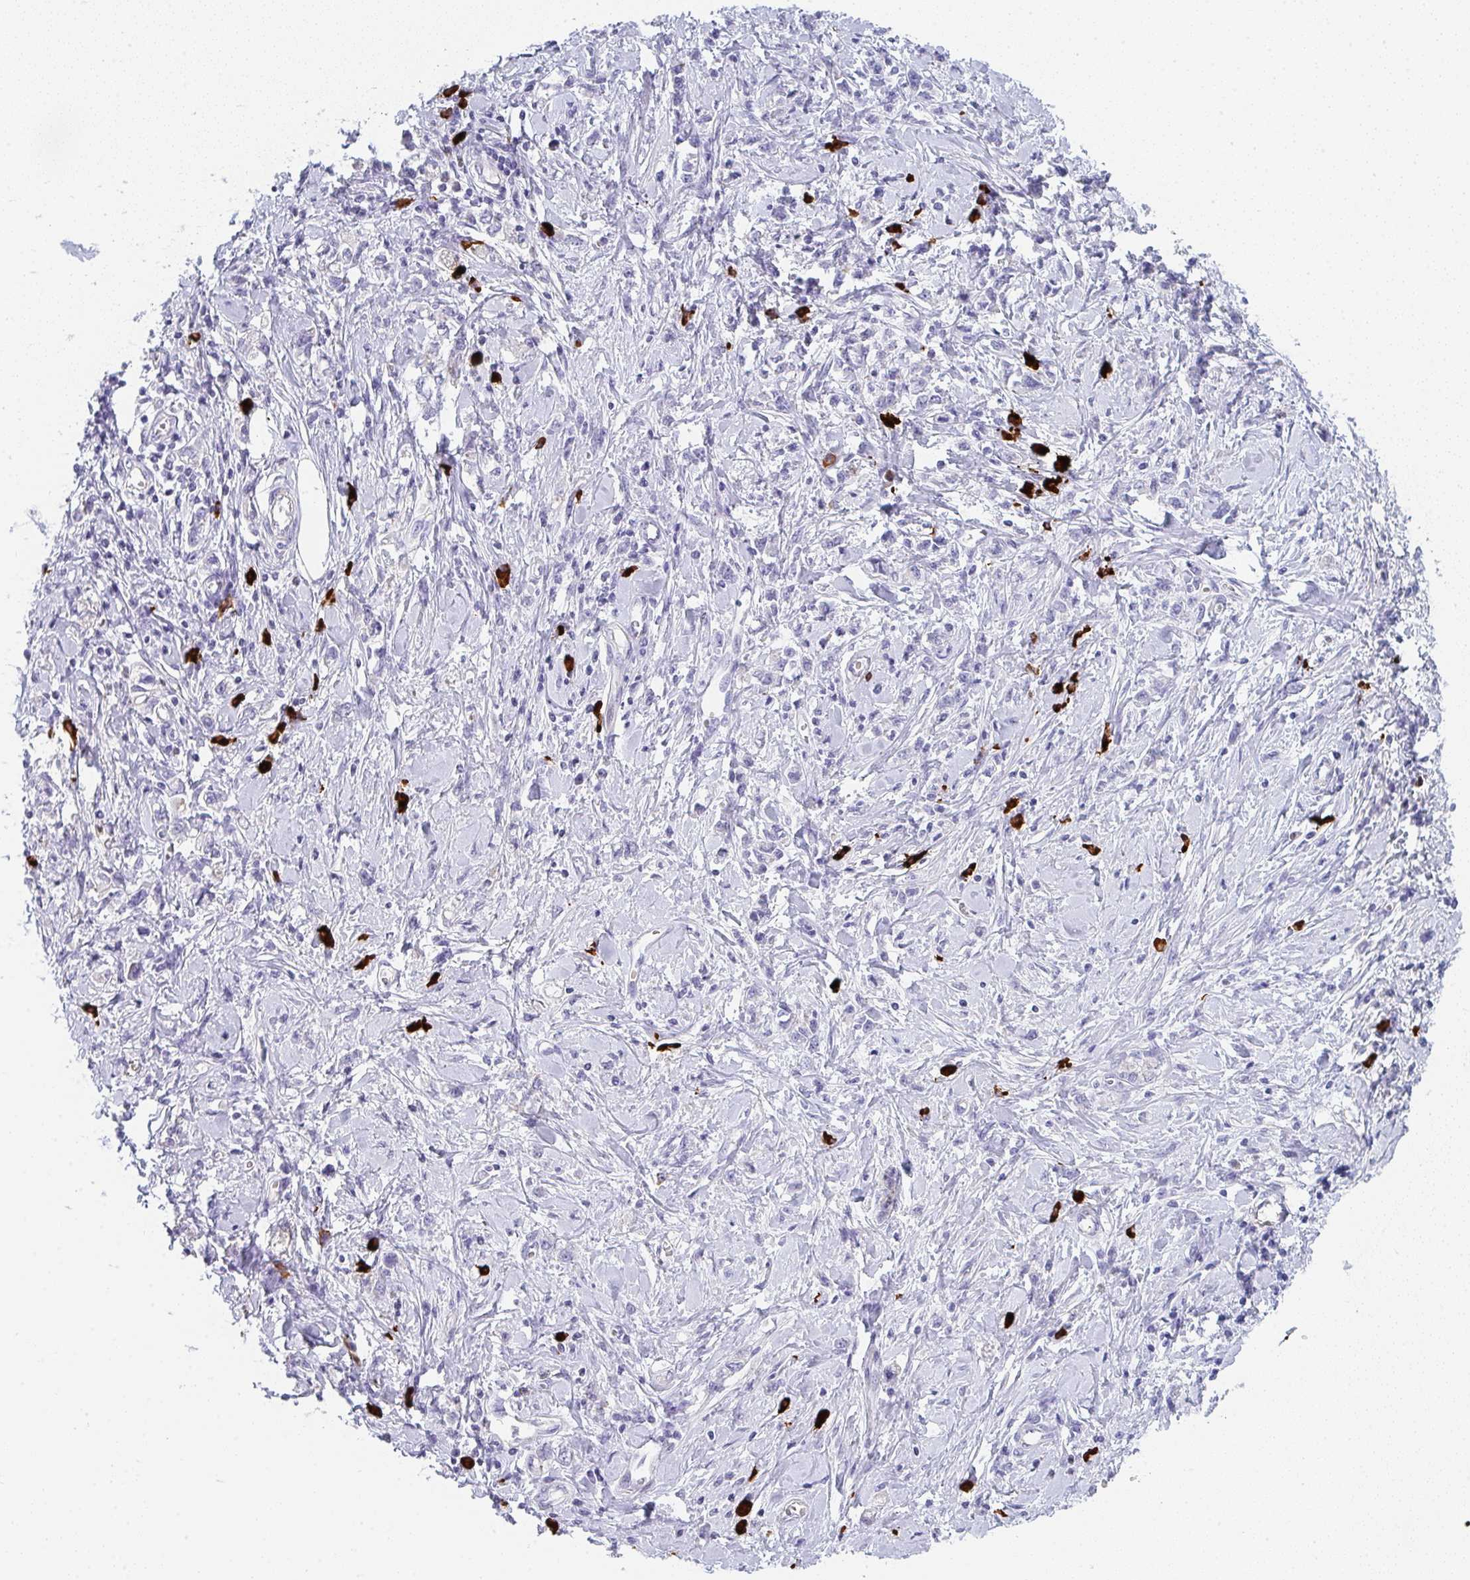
{"staining": {"intensity": "negative", "quantity": "none", "location": "none"}, "tissue": "stomach cancer", "cell_type": "Tumor cells", "image_type": "cancer", "snomed": [{"axis": "morphology", "description": "Adenocarcinoma, NOS"}, {"axis": "topography", "description": "Stomach"}], "caption": "Immunohistochemistry of adenocarcinoma (stomach) shows no positivity in tumor cells.", "gene": "CACNA1S", "patient": {"sex": "female", "age": 76}}